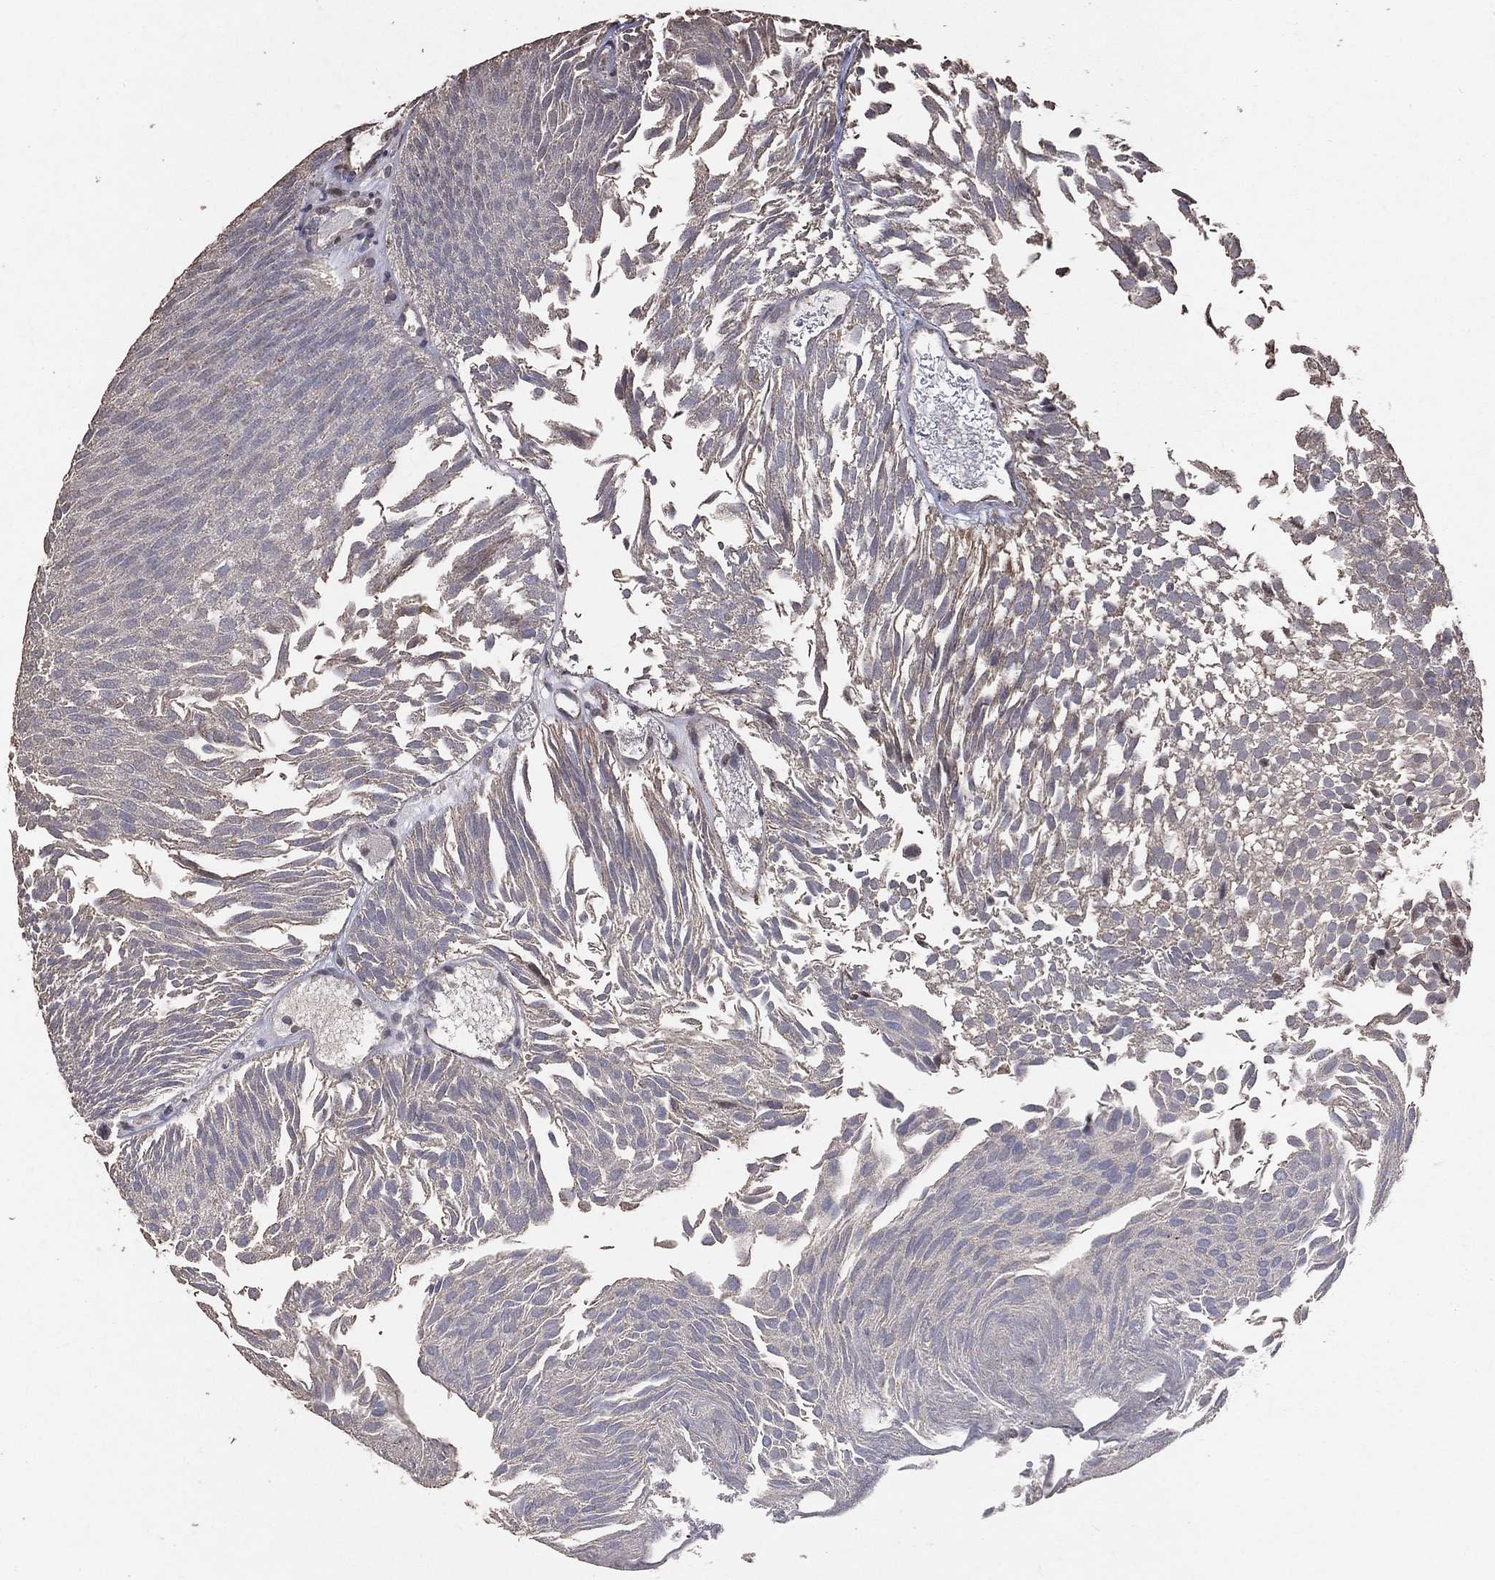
{"staining": {"intensity": "weak", "quantity": "<25%", "location": "cytoplasmic/membranous"}, "tissue": "urothelial cancer", "cell_type": "Tumor cells", "image_type": "cancer", "snomed": [{"axis": "morphology", "description": "Urothelial carcinoma, Low grade"}, {"axis": "topography", "description": "Urinary bladder"}], "caption": "Tumor cells are negative for brown protein staining in urothelial carcinoma (low-grade).", "gene": "LY6K", "patient": {"sex": "male", "age": 52}}